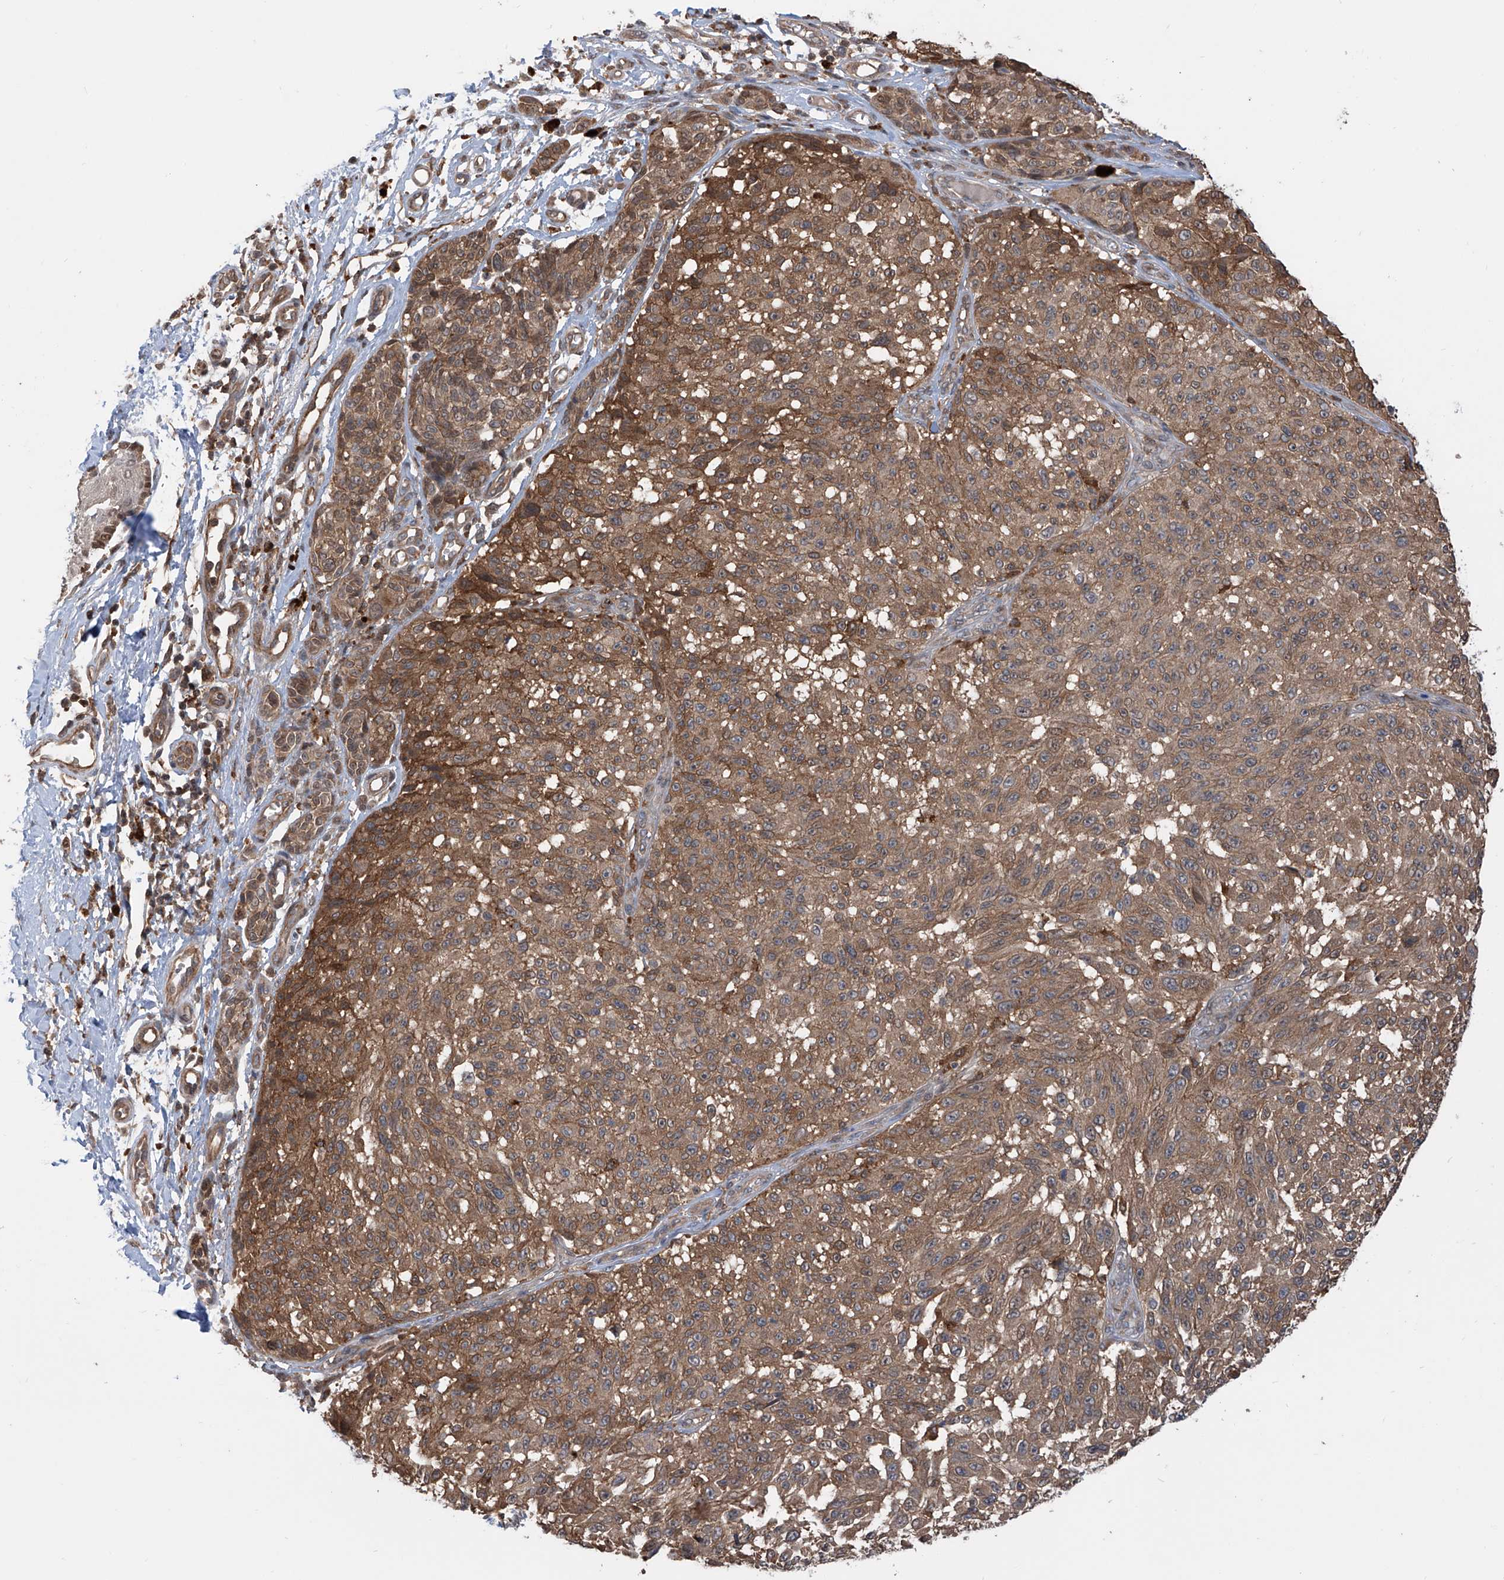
{"staining": {"intensity": "moderate", "quantity": ">75%", "location": "cytoplasmic/membranous"}, "tissue": "melanoma", "cell_type": "Tumor cells", "image_type": "cancer", "snomed": [{"axis": "morphology", "description": "Malignant melanoma, NOS"}, {"axis": "topography", "description": "Skin"}], "caption": "An image of melanoma stained for a protein displays moderate cytoplasmic/membranous brown staining in tumor cells. (DAB (3,3'-diaminobenzidine) IHC with brightfield microscopy, high magnification).", "gene": "HOXC8", "patient": {"sex": "male", "age": 83}}